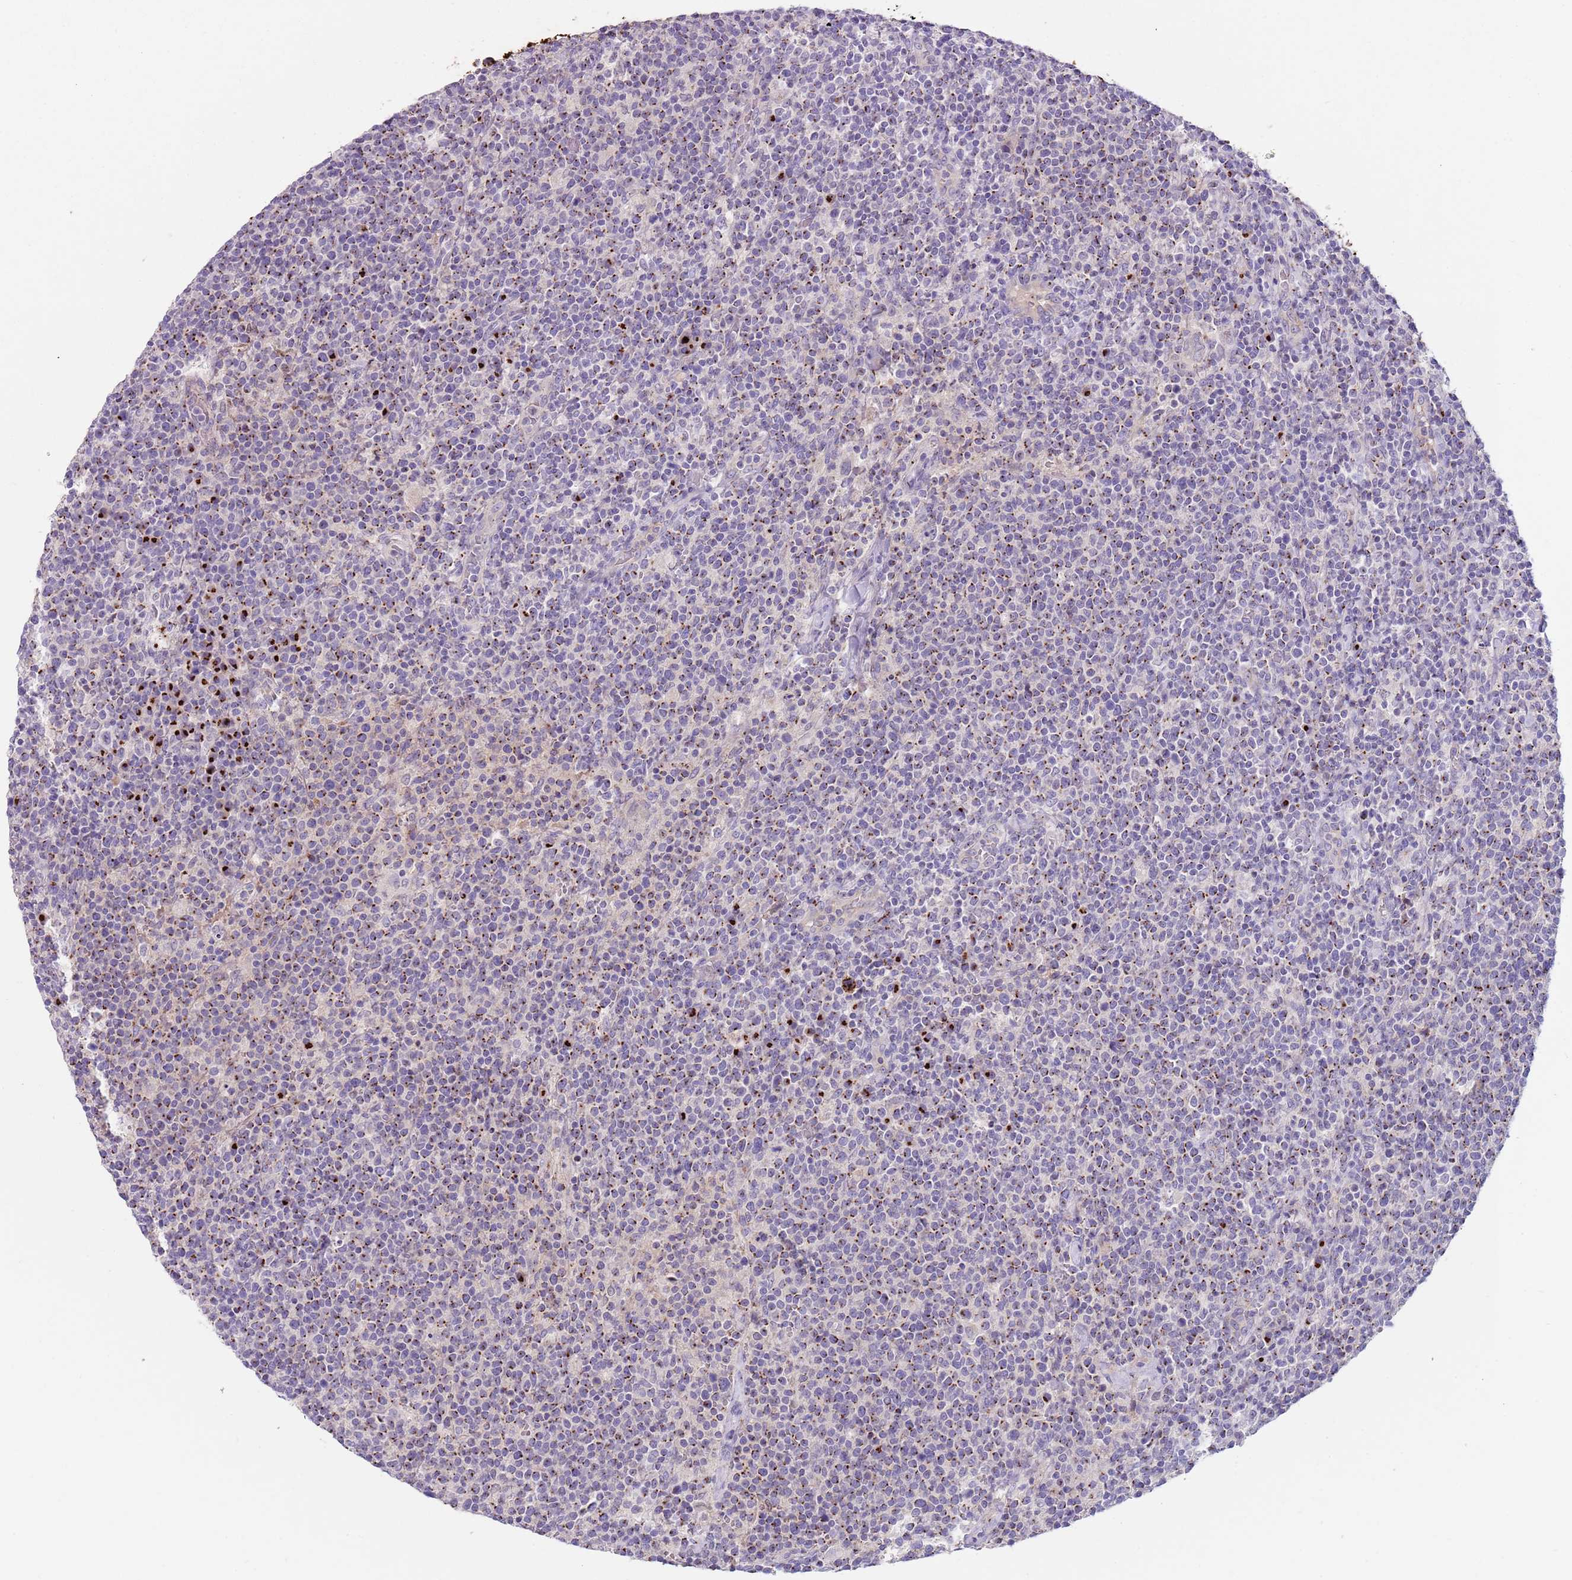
{"staining": {"intensity": "moderate", "quantity": "25%-75%", "location": "cytoplasmic/membranous"}, "tissue": "lymphoma", "cell_type": "Tumor cells", "image_type": "cancer", "snomed": [{"axis": "morphology", "description": "Malignant lymphoma, non-Hodgkin's type, High grade"}, {"axis": "topography", "description": "Lymph node"}], "caption": "The photomicrograph exhibits staining of lymphoma, revealing moderate cytoplasmic/membranous protein staining (brown color) within tumor cells.", "gene": "C2CD3", "patient": {"sex": "male", "age": 61}}